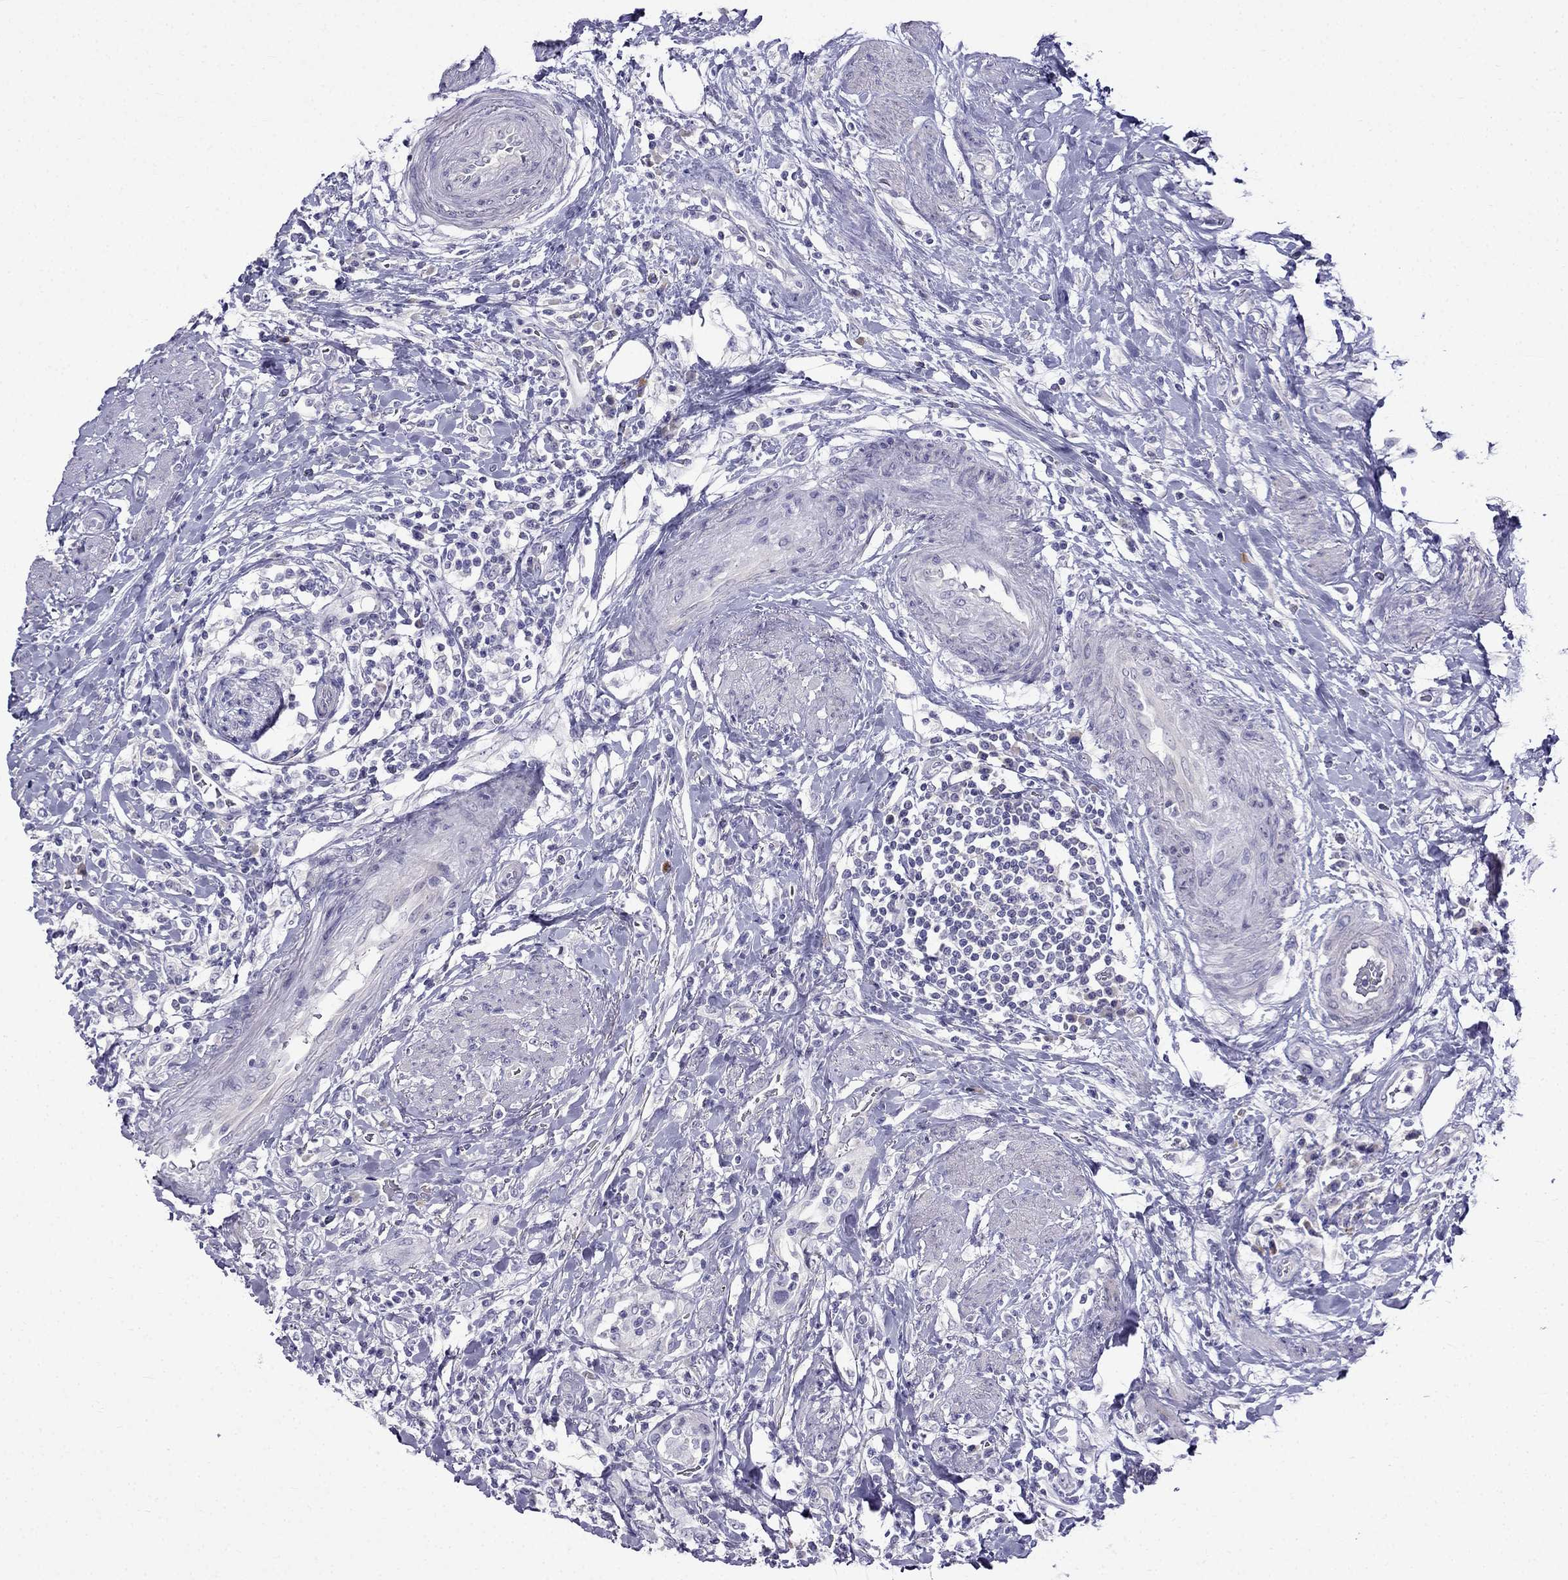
{"staining": {"intensity": "negative", "quantity": "none", "location": "none"}, "tissue": "urothelial cancer", "cell_type": "Tumor cells", "image_type": "cancer", "snomed": [{"axis": "morphology", "description": "Urothelial carcinoma, NOS"}, {"axis": "morphology", "description": "Urothelial carcinoma, High grade"}, {"axis": "topography", "description": "Urinary bladder"}], "caption": "A photomicrograph of human urothelial cancer is negative for staining in tumor cells.", "gene": "PATE1", "patient": {"sex": "female", "age": 64}}